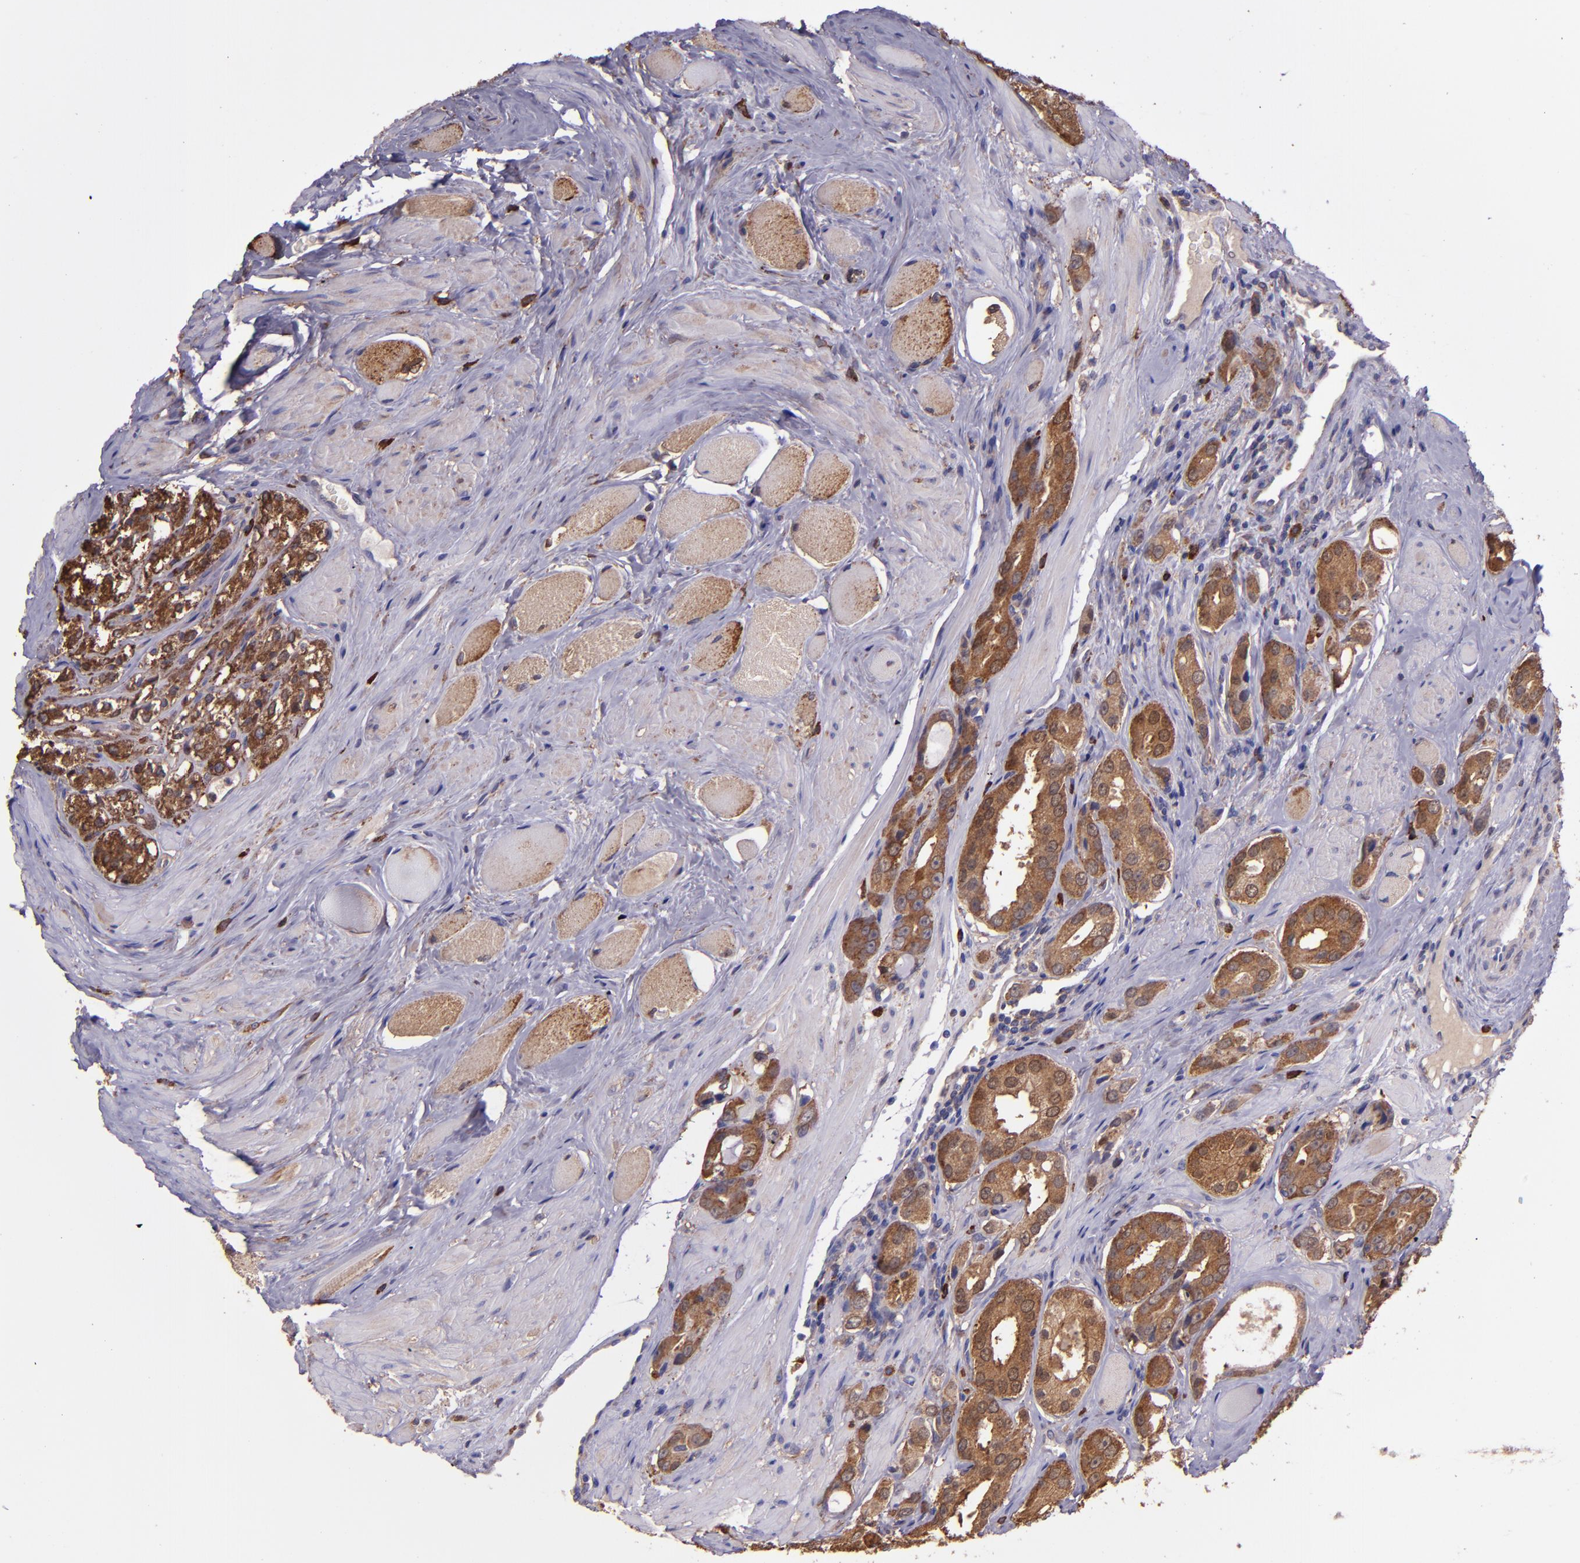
{"staining": {"intensity": "moderate", "quantity": ">75%", "location": "cytoplasmic/membranous"}, "tissue": "prostate cancer", "cell_type": "Tumor cells", "image_type": "cancer", "snomed": [{"axis": "morphology", "description": "Adenocarcinoma, Medium grade"}, {"axis": "topography", "description": "Prostate"}], "caption": "Immunohistochemistry image of neoplastic tissue: prostate adenocarcinoma (medium-grade) stained using immunohistochemistry shows medium levels of moderate protein expression localized specifically in the cytoplasmic/membranous of tumor cells, appearing as a cytoplasmic/membranous brown color.", "gene": "WASHC1", "patient": {"sex": "male", "age": 53}}